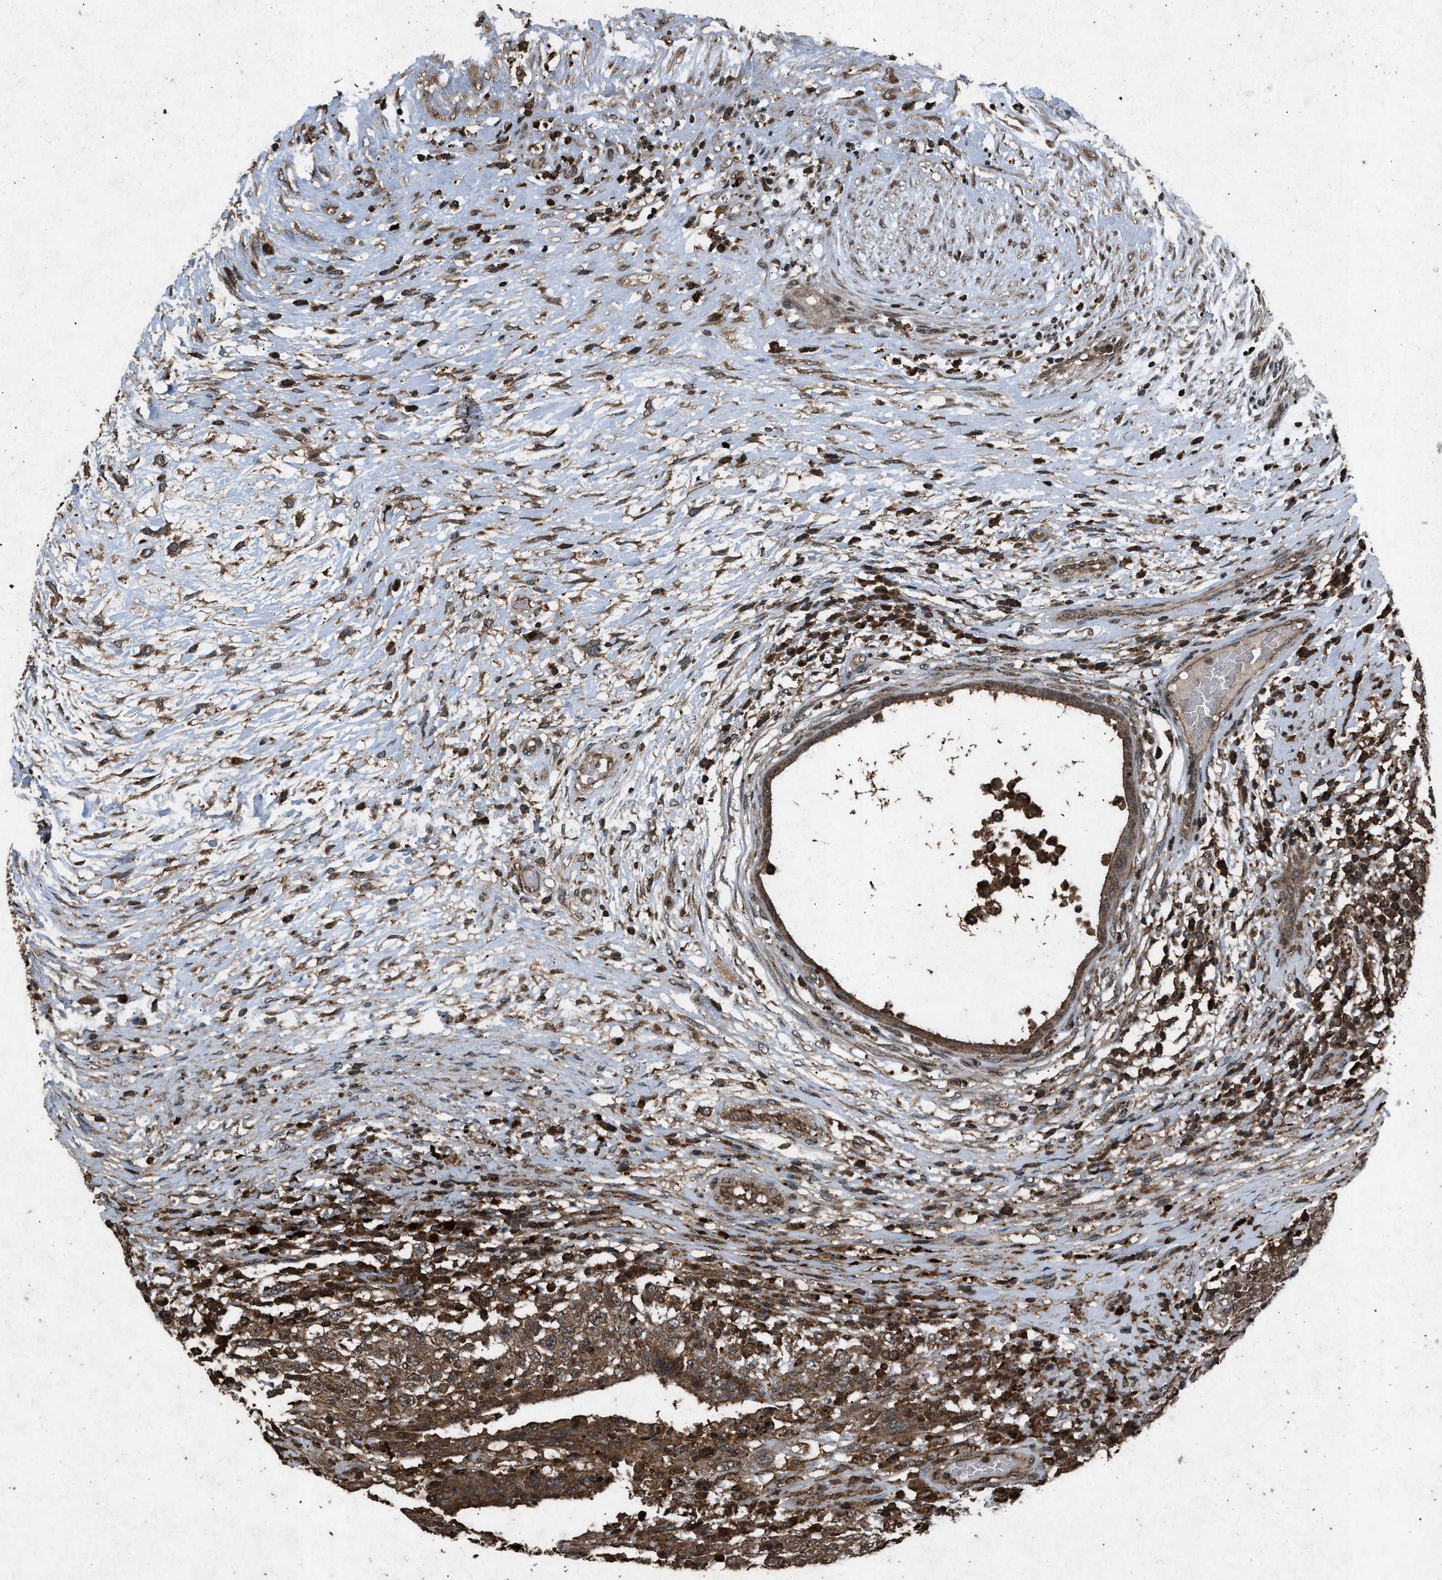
{"staining": {"intensity": "moderate", "quantity": ">75%", "location": "cytoplasmic/membranous"}, "tissue": "testis cancer", "cell_type": "Tumor cells", "image_type": "cancer", "snomed": [{"axis": "morphology", "description": "Carcinoma, Embryonal, NOS"}, {"axis": "topography", "description": "Testis"}], "caption": "Tumor cells demonstrate medium levels of moderate cytoplasmic/membranous positivity in about >75% of cells in testis cancer (embryonal carcinoma).", "gene": "OAS1", "patient": {"sex": "male", "age": 26}}